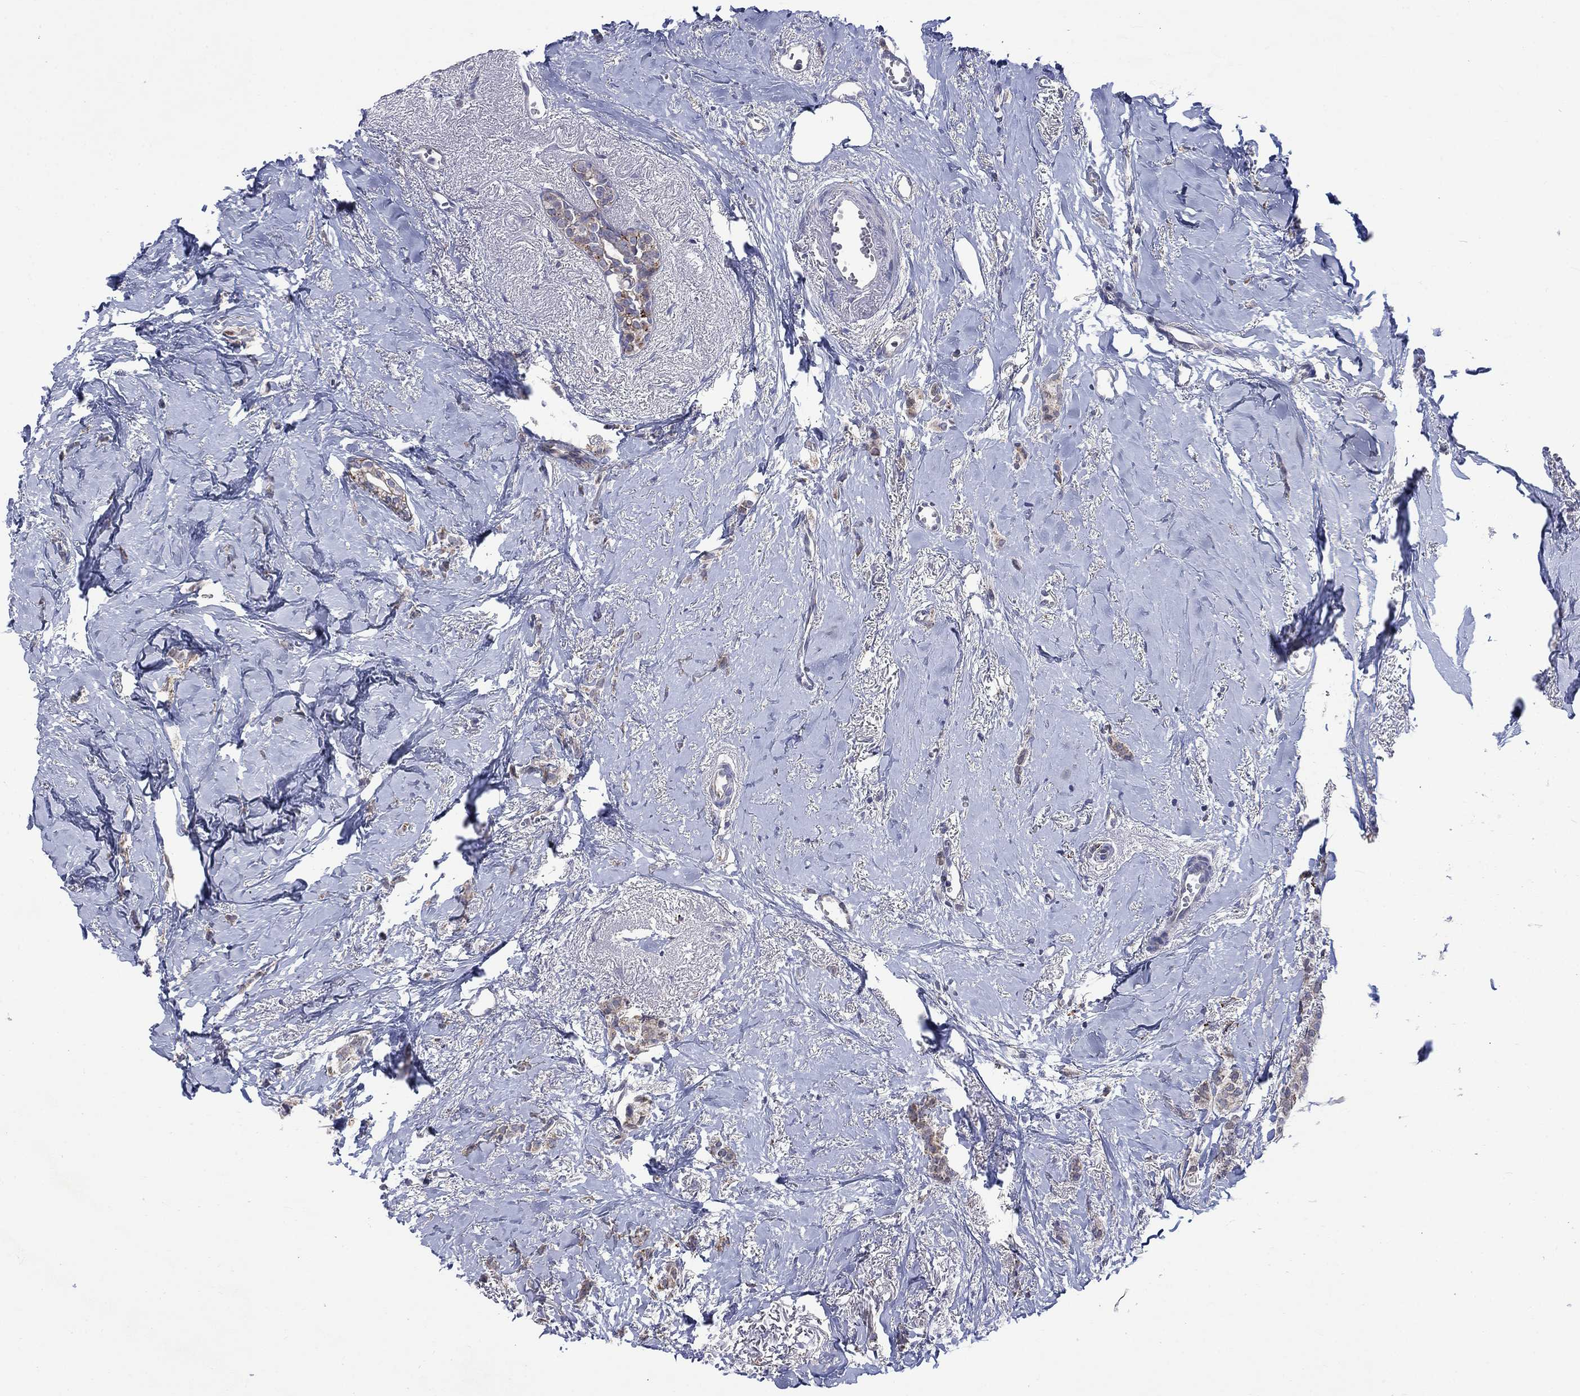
{"staining": {"intensity": "negative", "quantity": "none", "location": "none"}, "tissue": "breast cancer", "cell_type": "Tumor cells", "image_type": "cancer", "snomed": [{"axis": "morphology", "description": "Duct carcinoma"}, {"axis": "topography", "description": "Breast"}], "caption": "An immunohistochemistry image of breast infiltrating ductal carcinoma is shown. There is no staining in tumor cells of breast infiltrating ductal carcinoma.", "gene": "SLC35F2", "patient": {"sex": "female", "age": 85}}